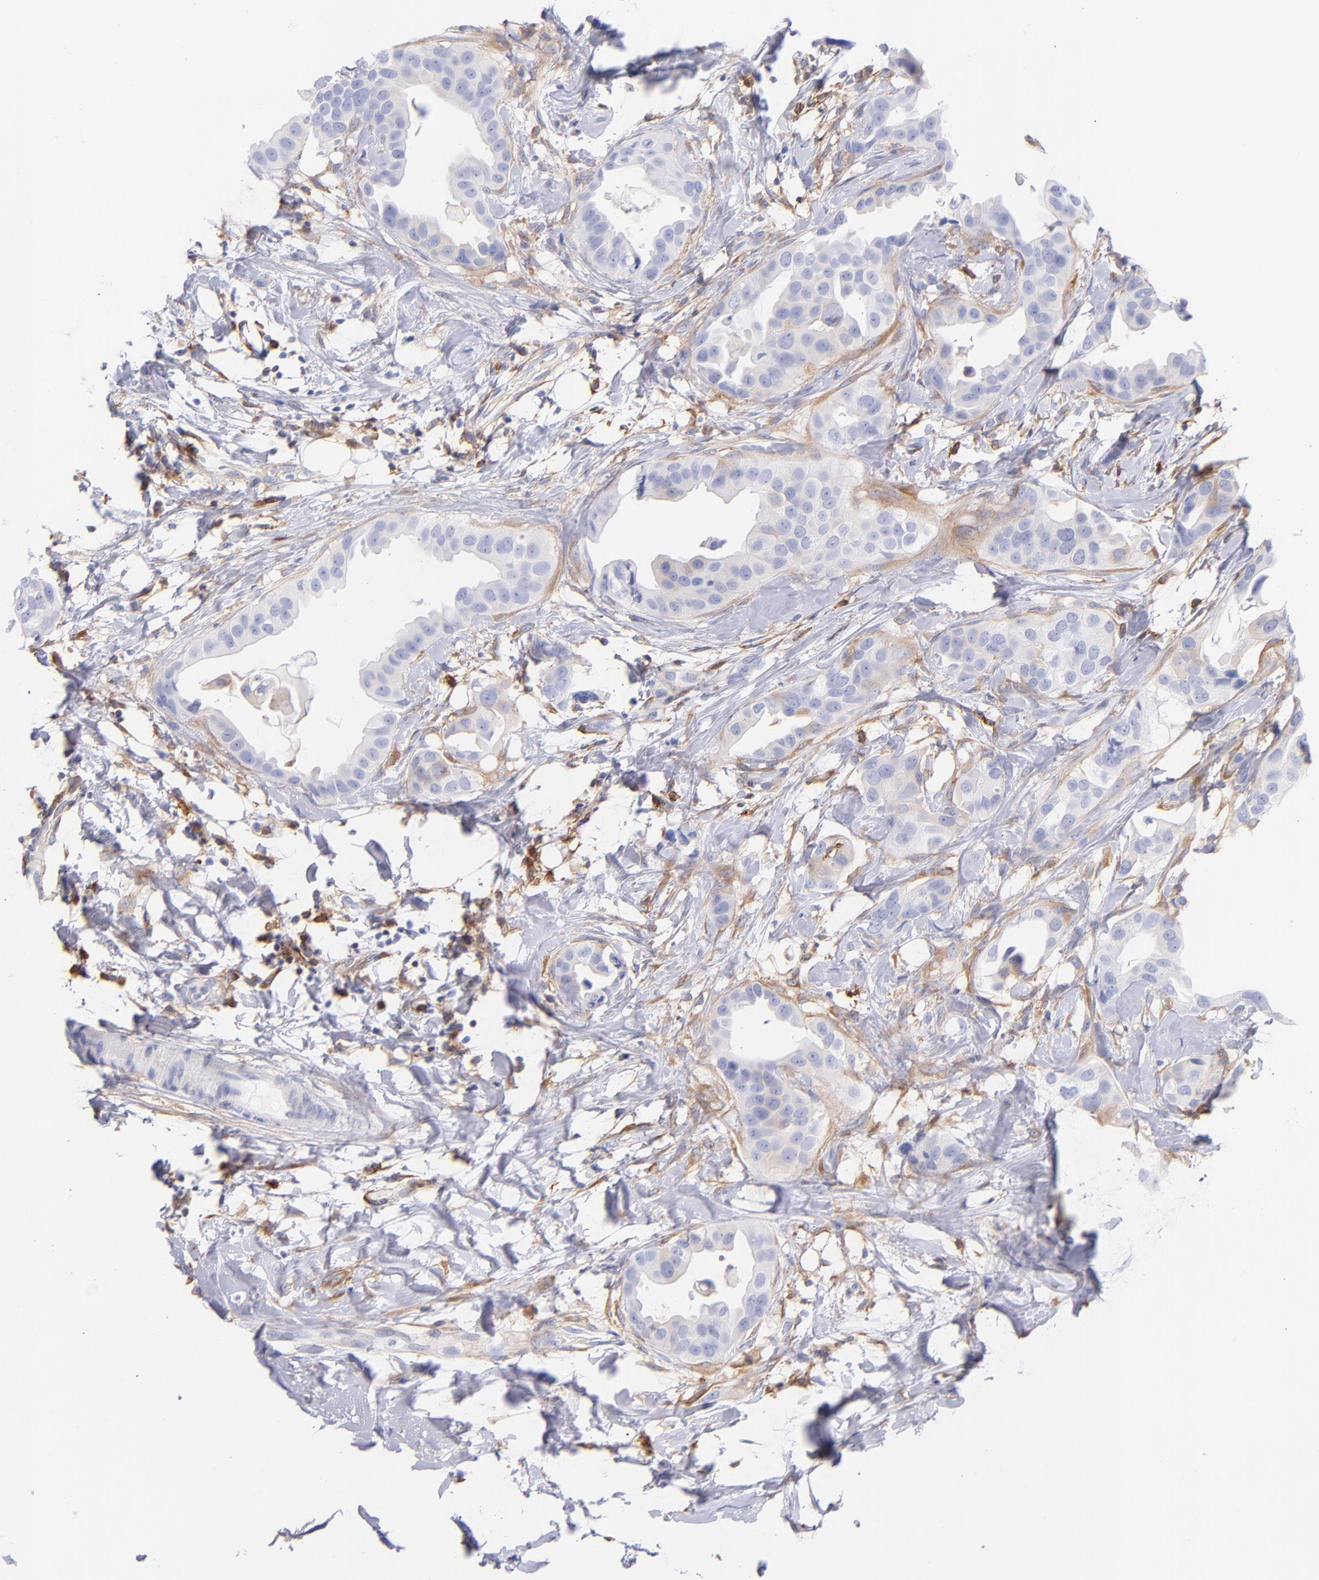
{"staining": {"intensity": "weak", "quantity": "<25%", "location": "cytoplasmic/membranous"}, "tissue": "breast cancer", "cell_type": "Tumor cells", "image_type": "cancer", "snomed": [{"axis": "morphology", "description": "Duct carcinoma"}, {"axis": "topography", "description": "Breast"}], "caption": "Human breast cancer stained for a protein using IHC demonstrates no expression in tumor cells.", "gene": "PRKCA", "patient": {"sex": "female", "age": 40}}